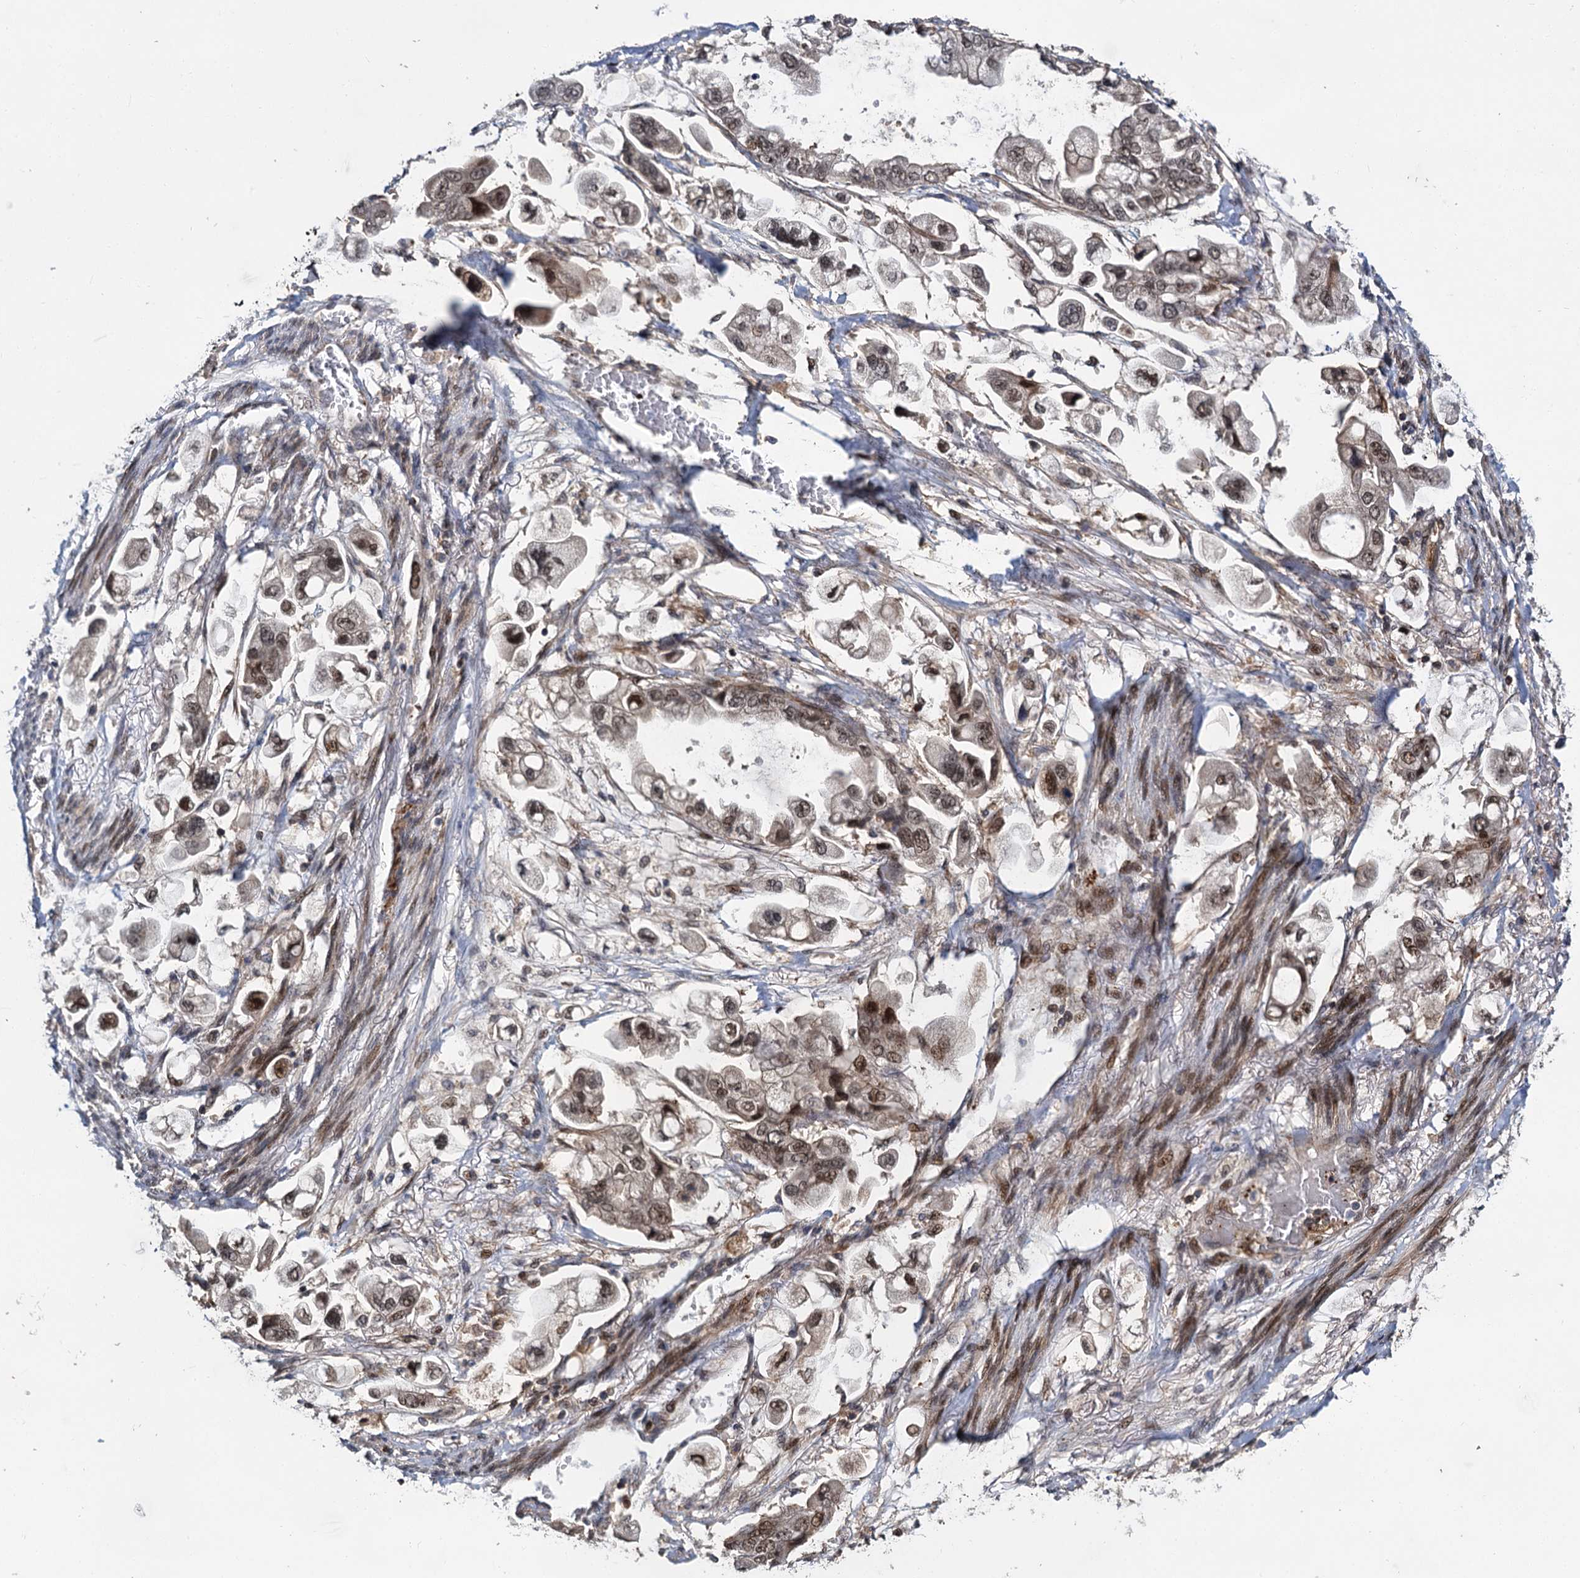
{"staining": {"intensity": "moderate", "quantity": ">75%", "location": "nuclear"}, "tissue": "stomach cancer", "cell_type": "Tumor cells", "image_type": "cancer", "snomed": [{"axis": "morphology", "description": "Adenocarcinoma, NOS"}, {"axis": "topography", "description": "Stomach"}], "caption": "Adenocarcinoma (stomach) tissue shows moderate nuclear positivity in about >75% of tumor cells Using DAB (brown) and hematoxylin (blue) stains, captured at high magnification using brightfield microscopy.", "gene": "MBD6", "patient": {"sex": "male", "age": 62}}